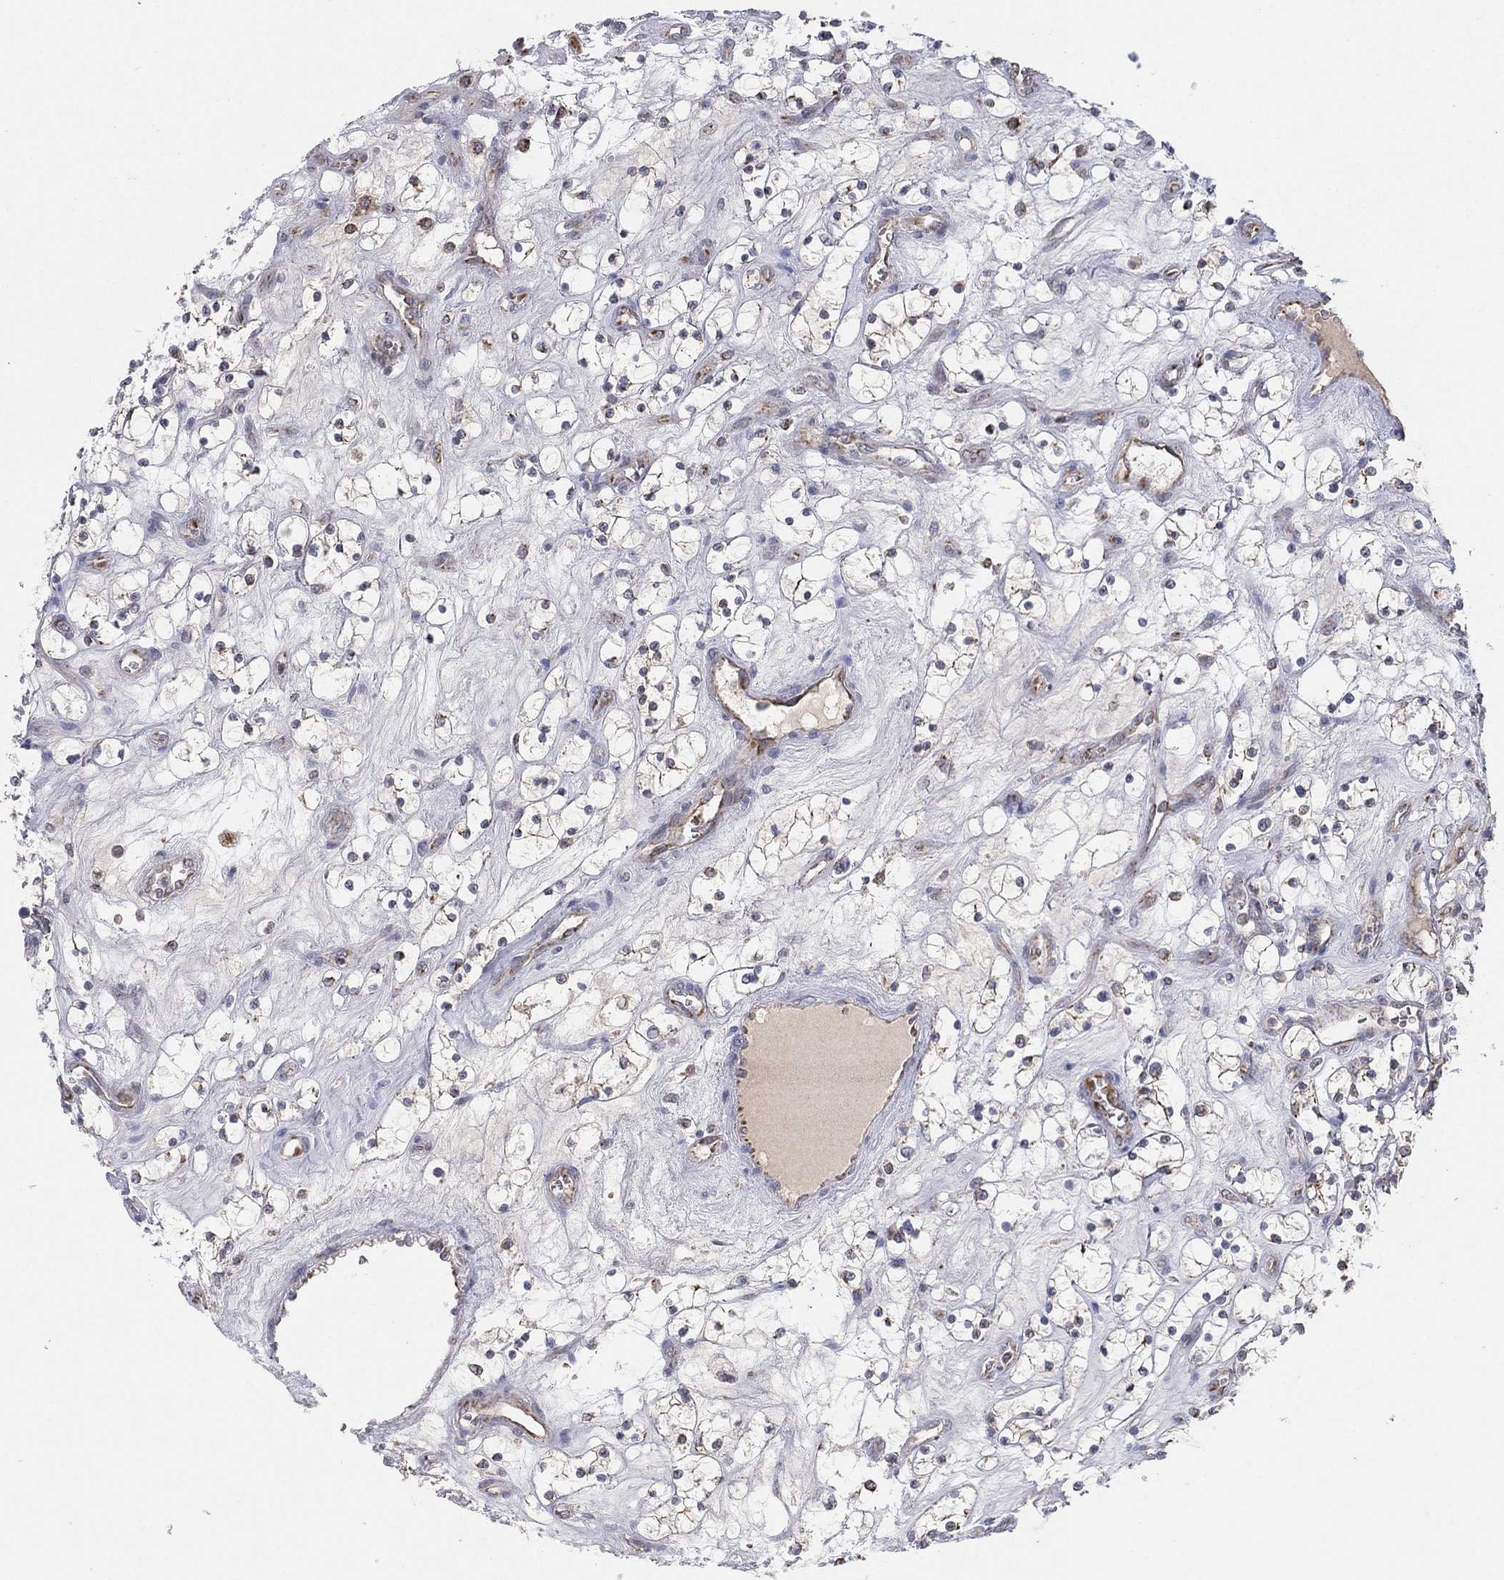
{"staining": {"intensity": "negative", "quantity": "none", "location": "none"}, "tissue": "renal cancer", "cell_type": "Tumor cells", "image_type": "cancer", "snomed": [{"axis": "morphology", "description": "Adenocarcinoma, NOS"}, {"axis": "topography", "description": "Kidney"}], "caption": "This is an immunohistochemistry photomicrograph of renal cancer. There is no positivity in tumor cells.", "gene": "PSMG4", "patient": {"sex": "female", "age": 69}}